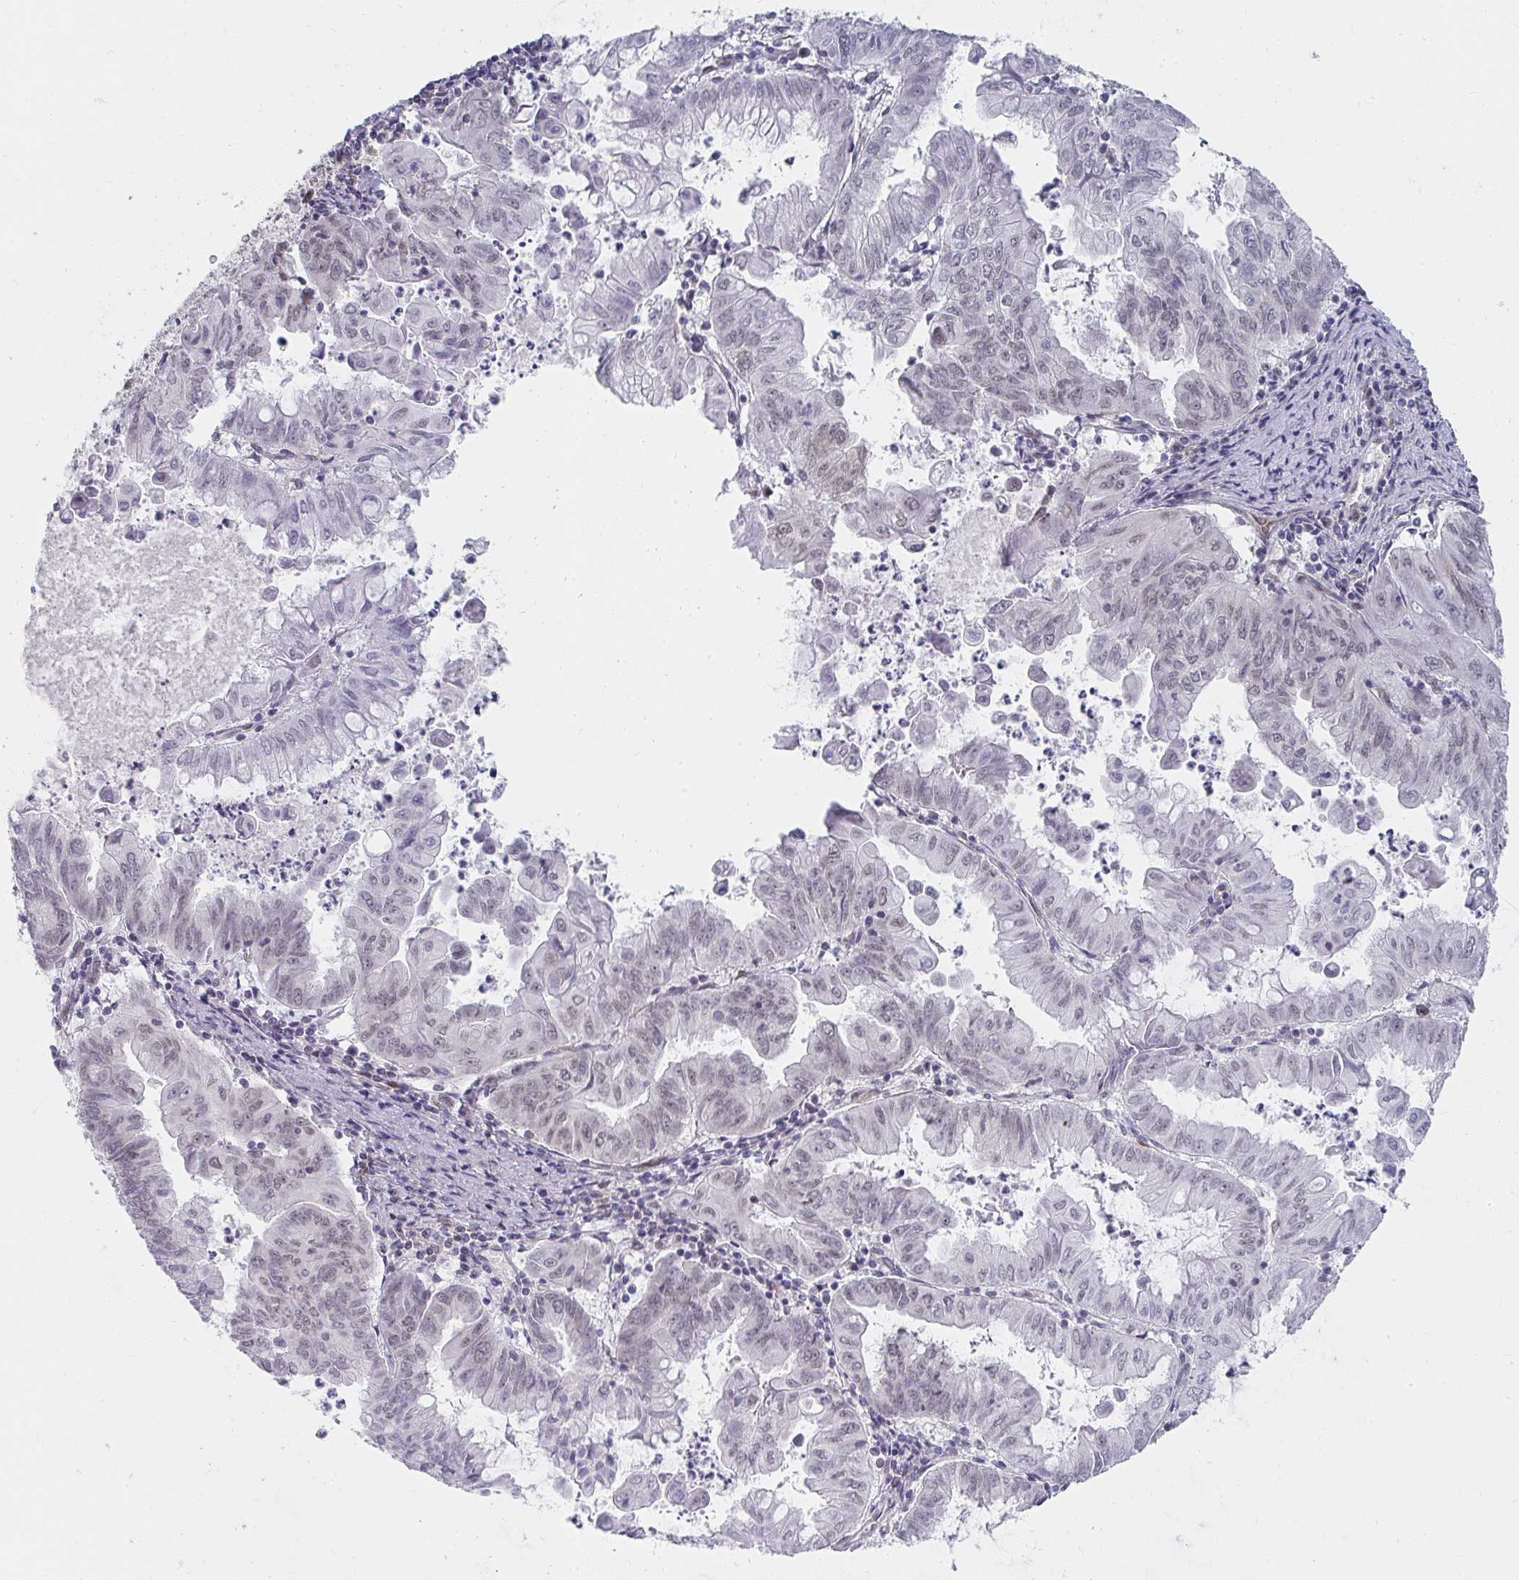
{"staining": {"intensity": "negative", "quantity": "none", "location": "none"}, "tissue": "stomach cancer", "cell_type": "Tumor cells", "image_type": "cancer", "snomed": [{"axis": "morphology", "description": "Adenocarcinoma, NOS"}, {"axis": "topography", "description": "Stomach, upper"}], "caption": "Stomach cancer (adenocarcinoma) was stained to show a protein in brown. There is no significant positivity in tumor cells. (IHC, brightfield microscopy, high magnification).", "gene": "SYNCRIP", "patient": {"sex": "male", "age": 80}}